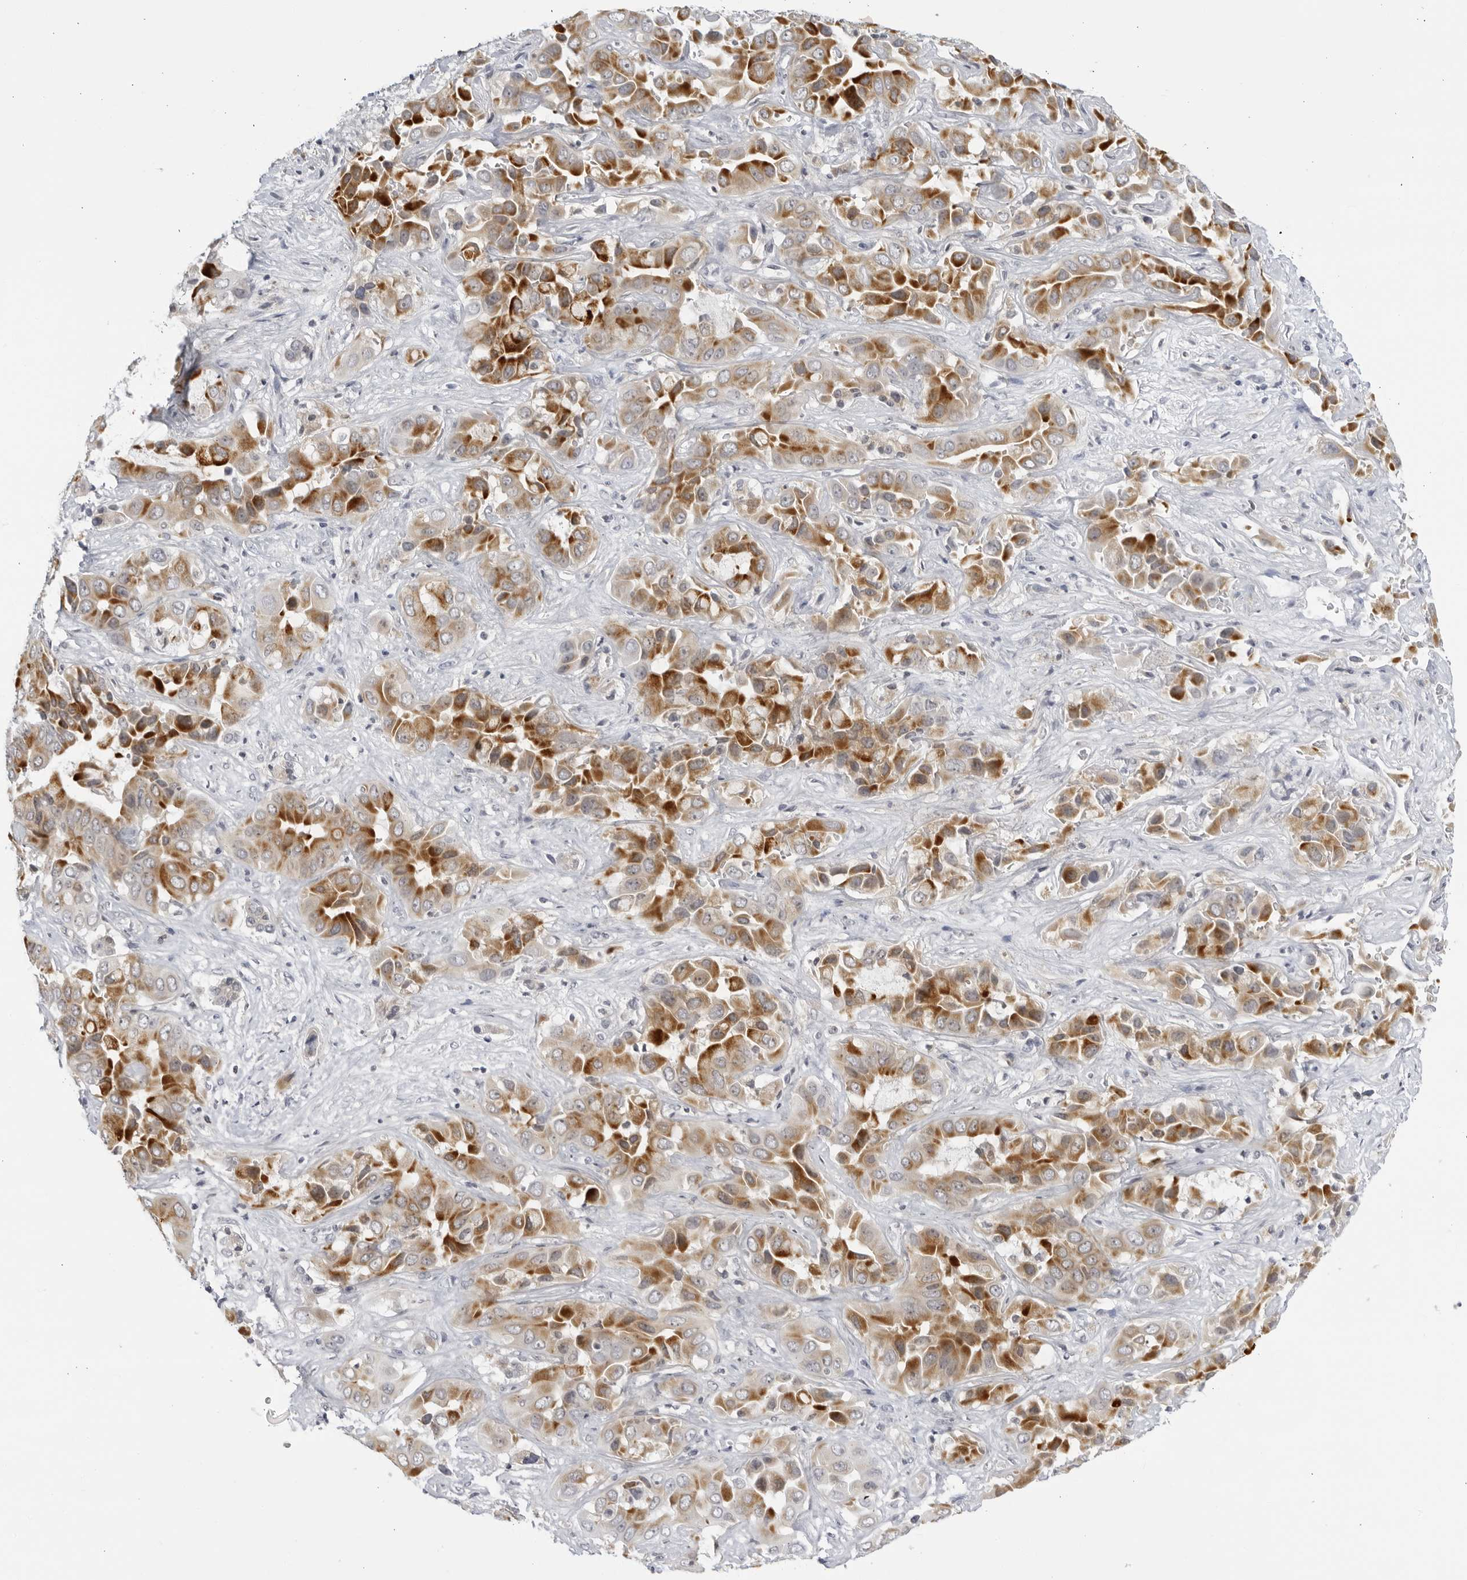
{"staining": {"intensity": "moderate", "quantity": ">75%", "location": "cytoplasmic/membranous"}, "tissue": "liver cancer", "cell_type": "Tumor cells", "image_type": "cancer", "snomed": [{"axis": "morphology", "description": "Cholangiocarcinoma"}, {"axis": "topography", "description": "Liver"}], "caption": "Immunohistochemistry of human liver cholangiocarcinoma exhibits medium levels of moderate cytoplasmic/membranous positivity in about >75% of tumor cells.", "gene": "CNBD1", "patient": {"sex": "female", "age": 52}}